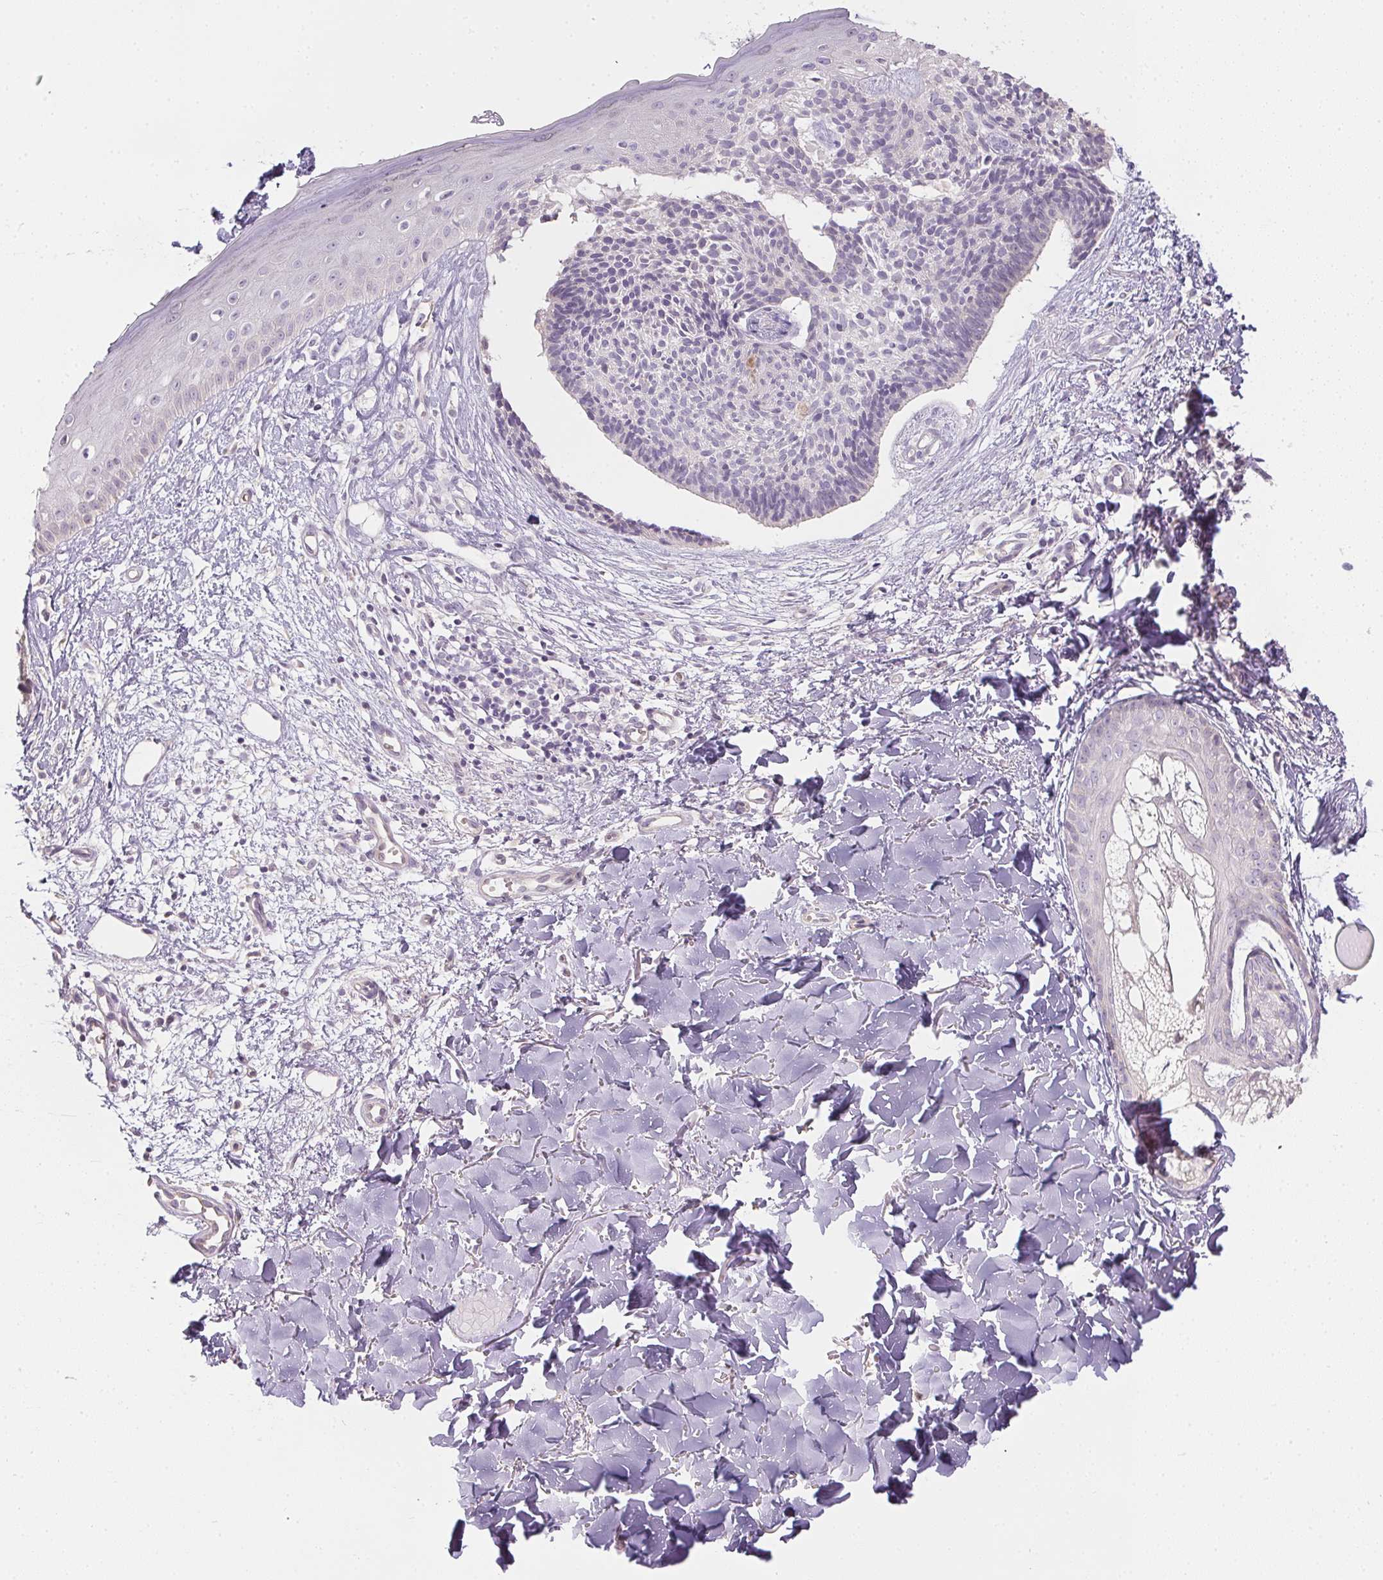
{"staining": {"intensity": "negative", "quantity": "none", "location": "none"}, "tissue": "skin cancer", "cell_type": "Tumor cells", "image_type": "cancer", "snomed": [{"axis": "morphology", "description": "Basal cell carcinoma"}, {"axis": "topography", "description": "Skin"}], "caption": "High magnification brightfield microscopy of skin cancer stained with DAB (brown) and counterstained with hematoxylin (blue): tumor cells show no significant staining.", "gene": "CTCFL", "patient": {"sex": "male", "age": 51}}